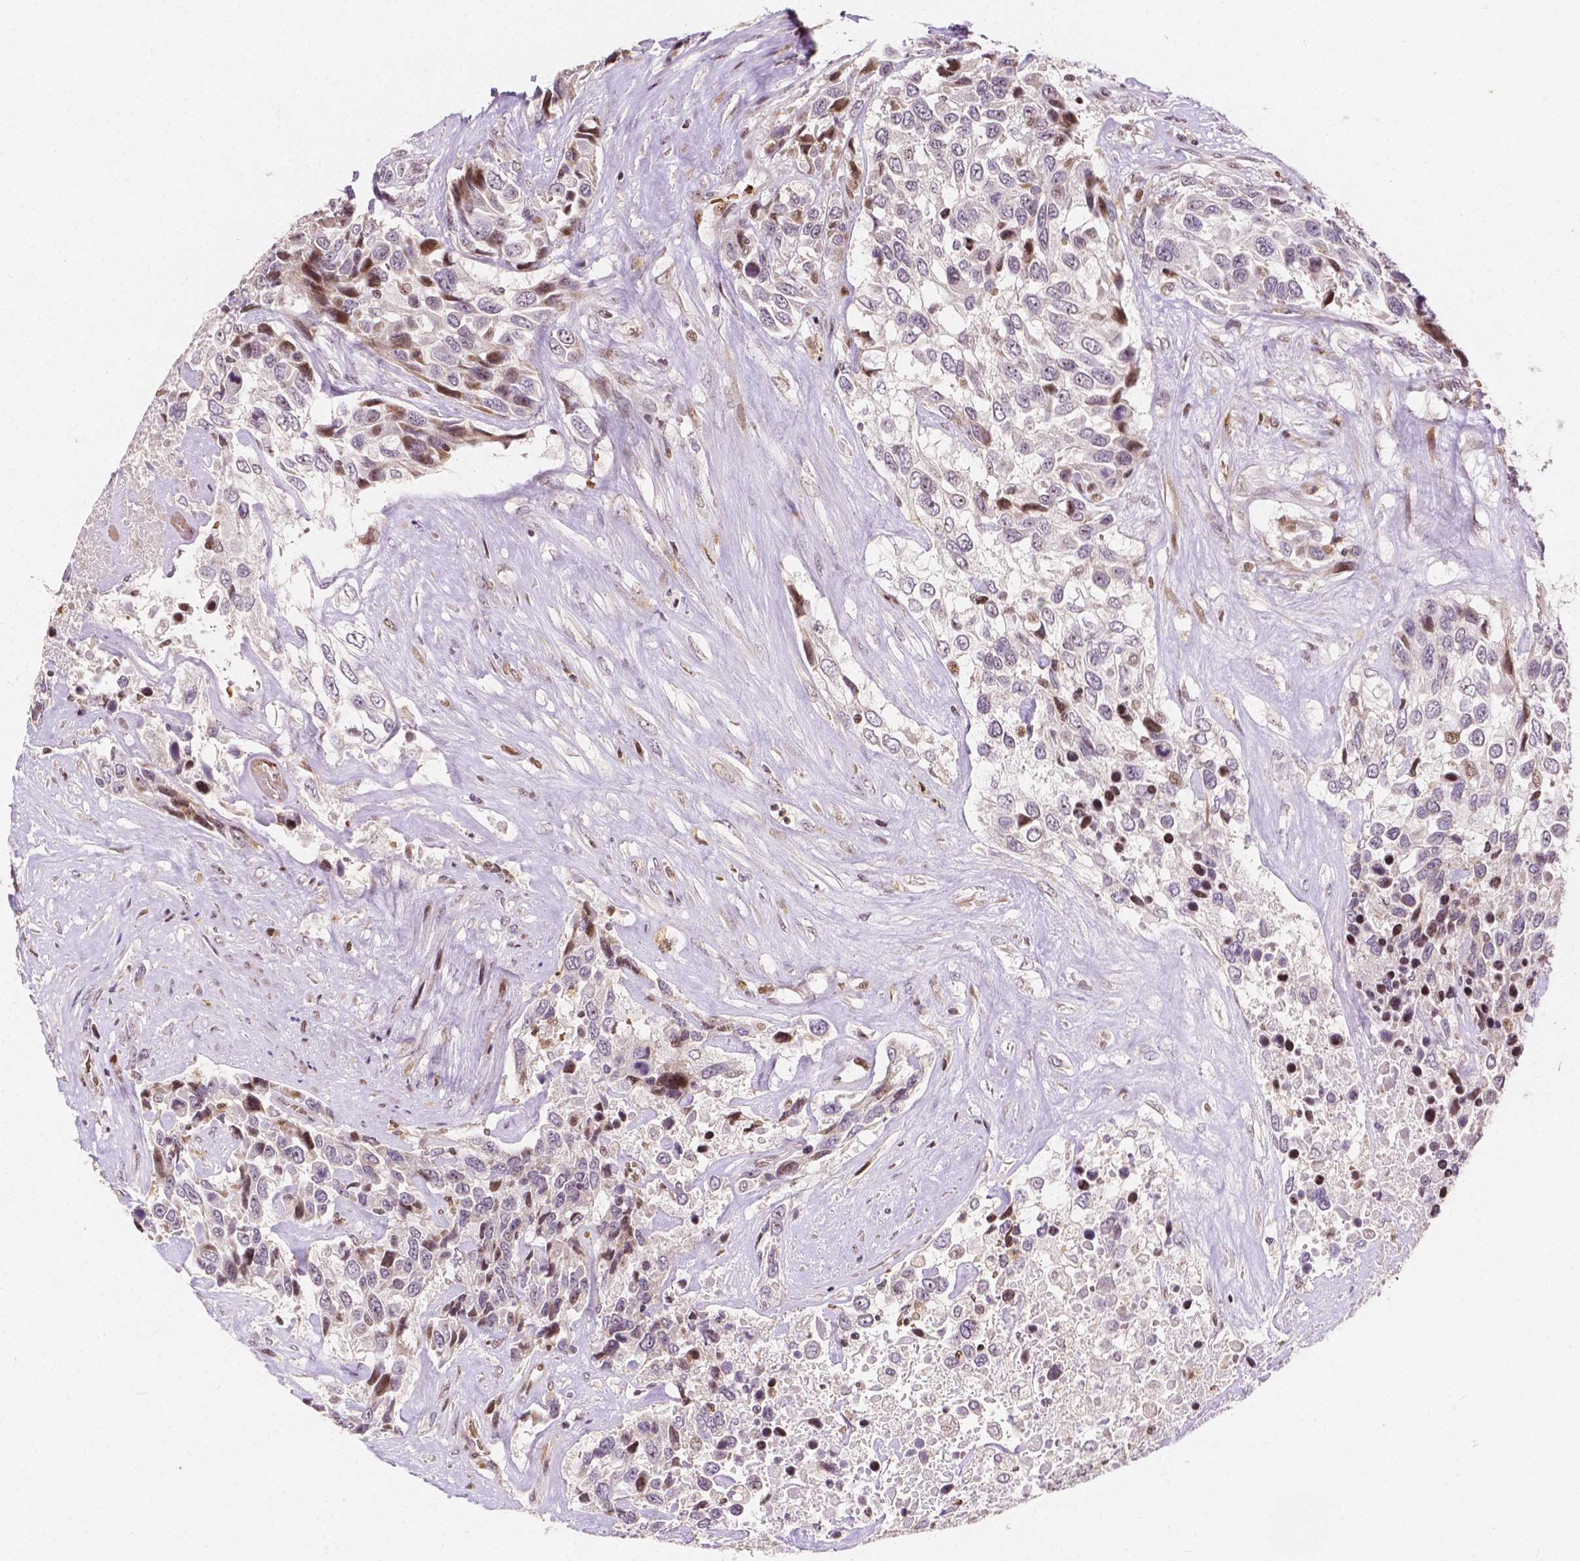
{"staining": {"intensity": "moderate", "quantity": "<25%", "location": "cytoplasmic/membranous,nuclear"}, "tissue": "urothelial cancer", "cell_type": "Tumor cells", "image_type": "cancer", "snomed": [{"axis": "morphology", "description": "Urothelial carcinoma, High grade"}, {"axis": "topography", "description": "Urinary bladder"}], "caption": "Protein analysis of high-grade urothelial carcinoma tissue reveals moderate cytoplasmic/membranous and nuclear staining in approximately <25% of tumor cells.", "gene": "PTPN18", "patient": {"sex": "female", "age": 70}}